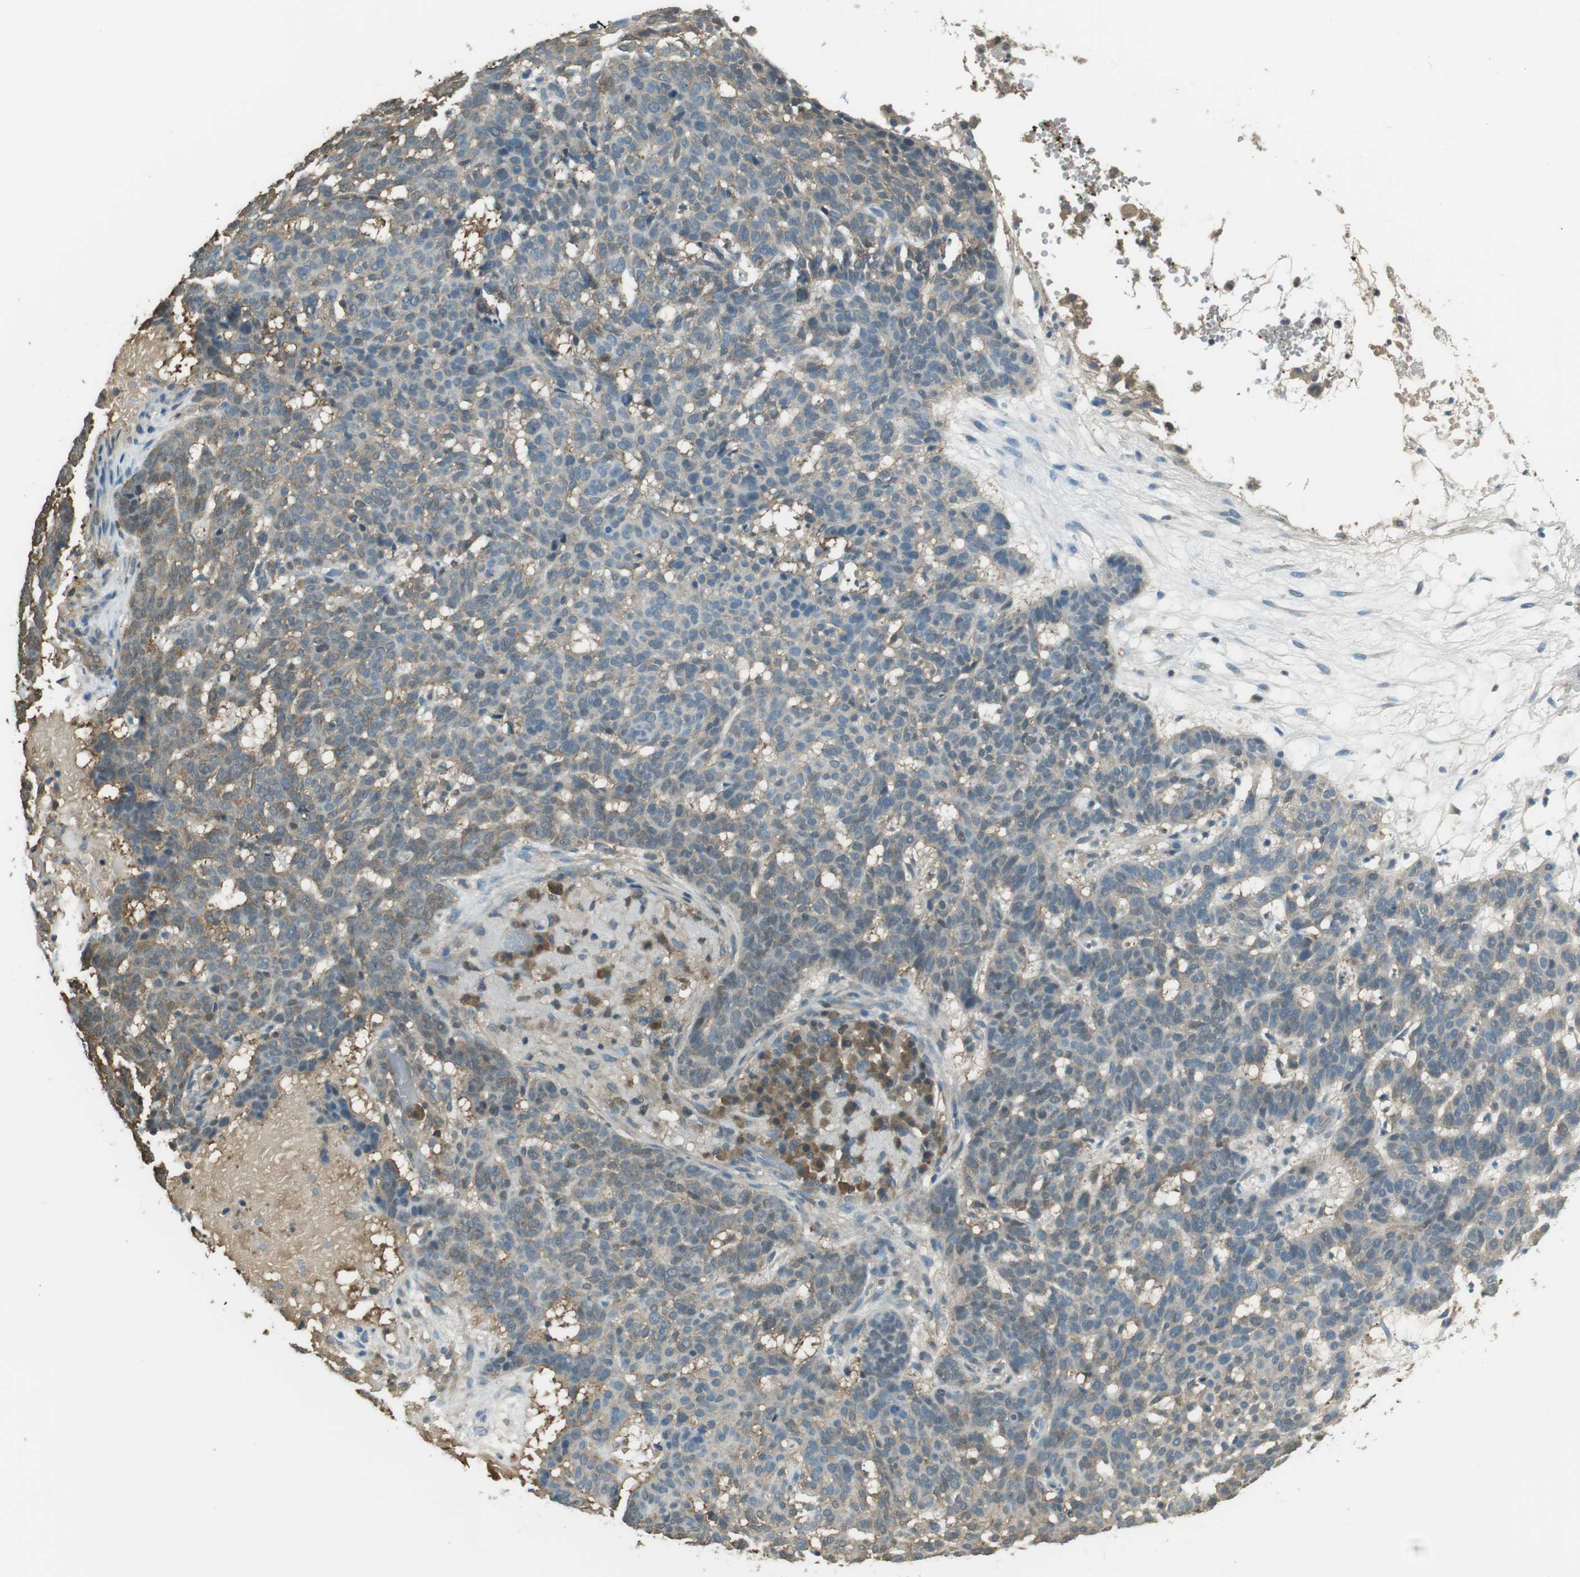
{"staining": {"intensity": "weak", "quantity": "<25%", "location": "cytoplasmic/membranous,nuclear"}, "tissue": "skin cancer", "cell_type": "Tumor cells", "image_type": "cancer", "snomed": [{"axis": "morphology", "description": "Basal cell carcinoma"}, {"axis": "topography", "description": "Skin"}], "caption": "Skin cancer (basal cell carcinoma) stained for a protein using immunohistochemistry reveals no positivity tumor cells.", "gene": "TWSG1", "patient": {"sex": "male", "age": 85}}